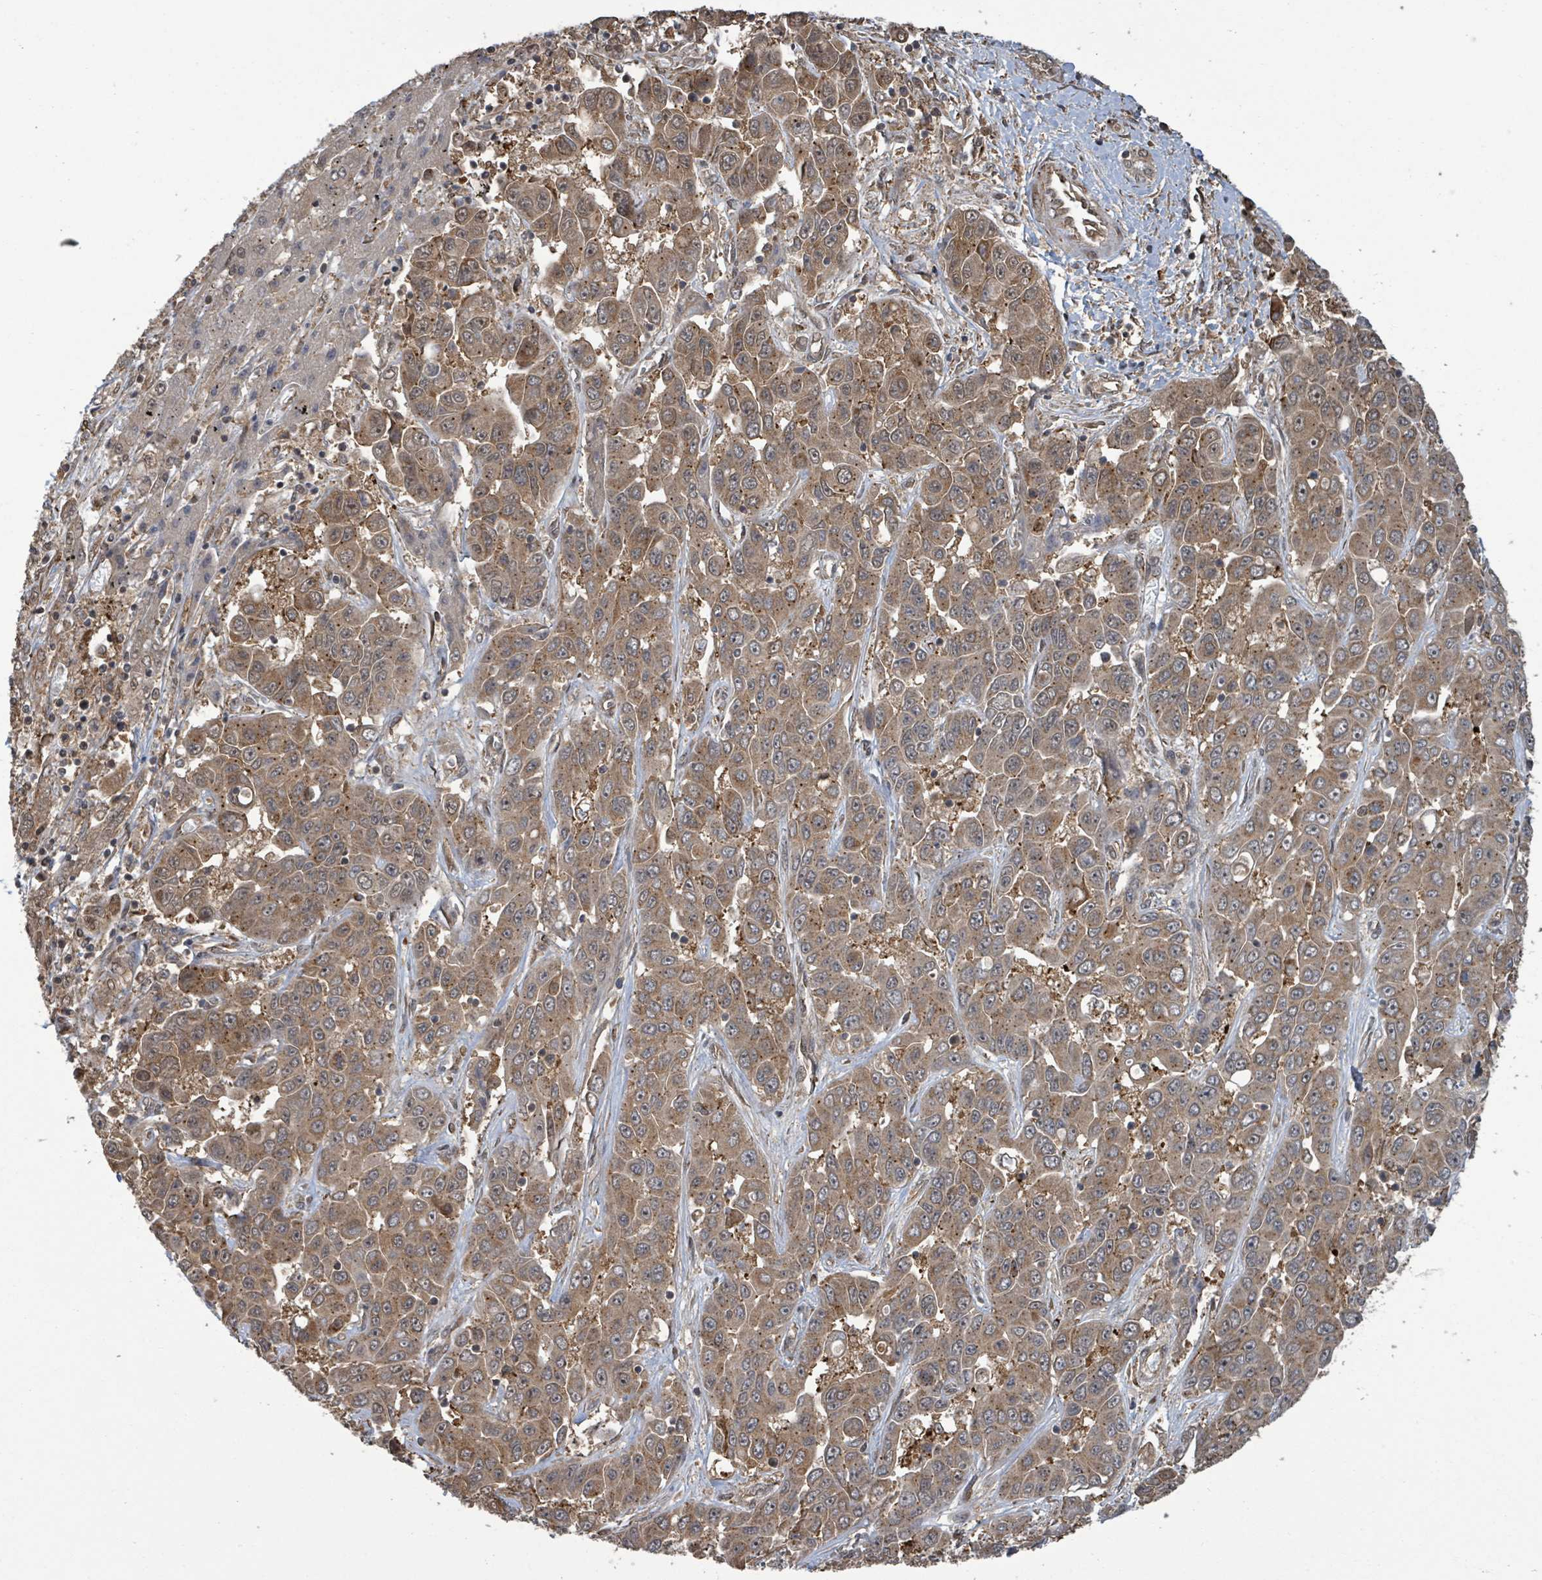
{"staining": {"intensity": "moderate", "quantity": ">75%", "location": "cytoplasmic/membranous"}, "tissue": "liver cancer", "cell_type": "Tumor cells", "image_type": "cancer", "snomed": [{"axis": "morphology", "description": "Cholangiocarcinoma"}, {"axis": "topography", "description": "Liver"}], "caption": "A histopathology image of liver cancer (cholangiocarcinoma) stained for a protein exhibits moderate cytoplasmic/membranous brown staining in tumor cells.", "gene": "KLC1", "patient": {"sex": "female", "age": 52}}